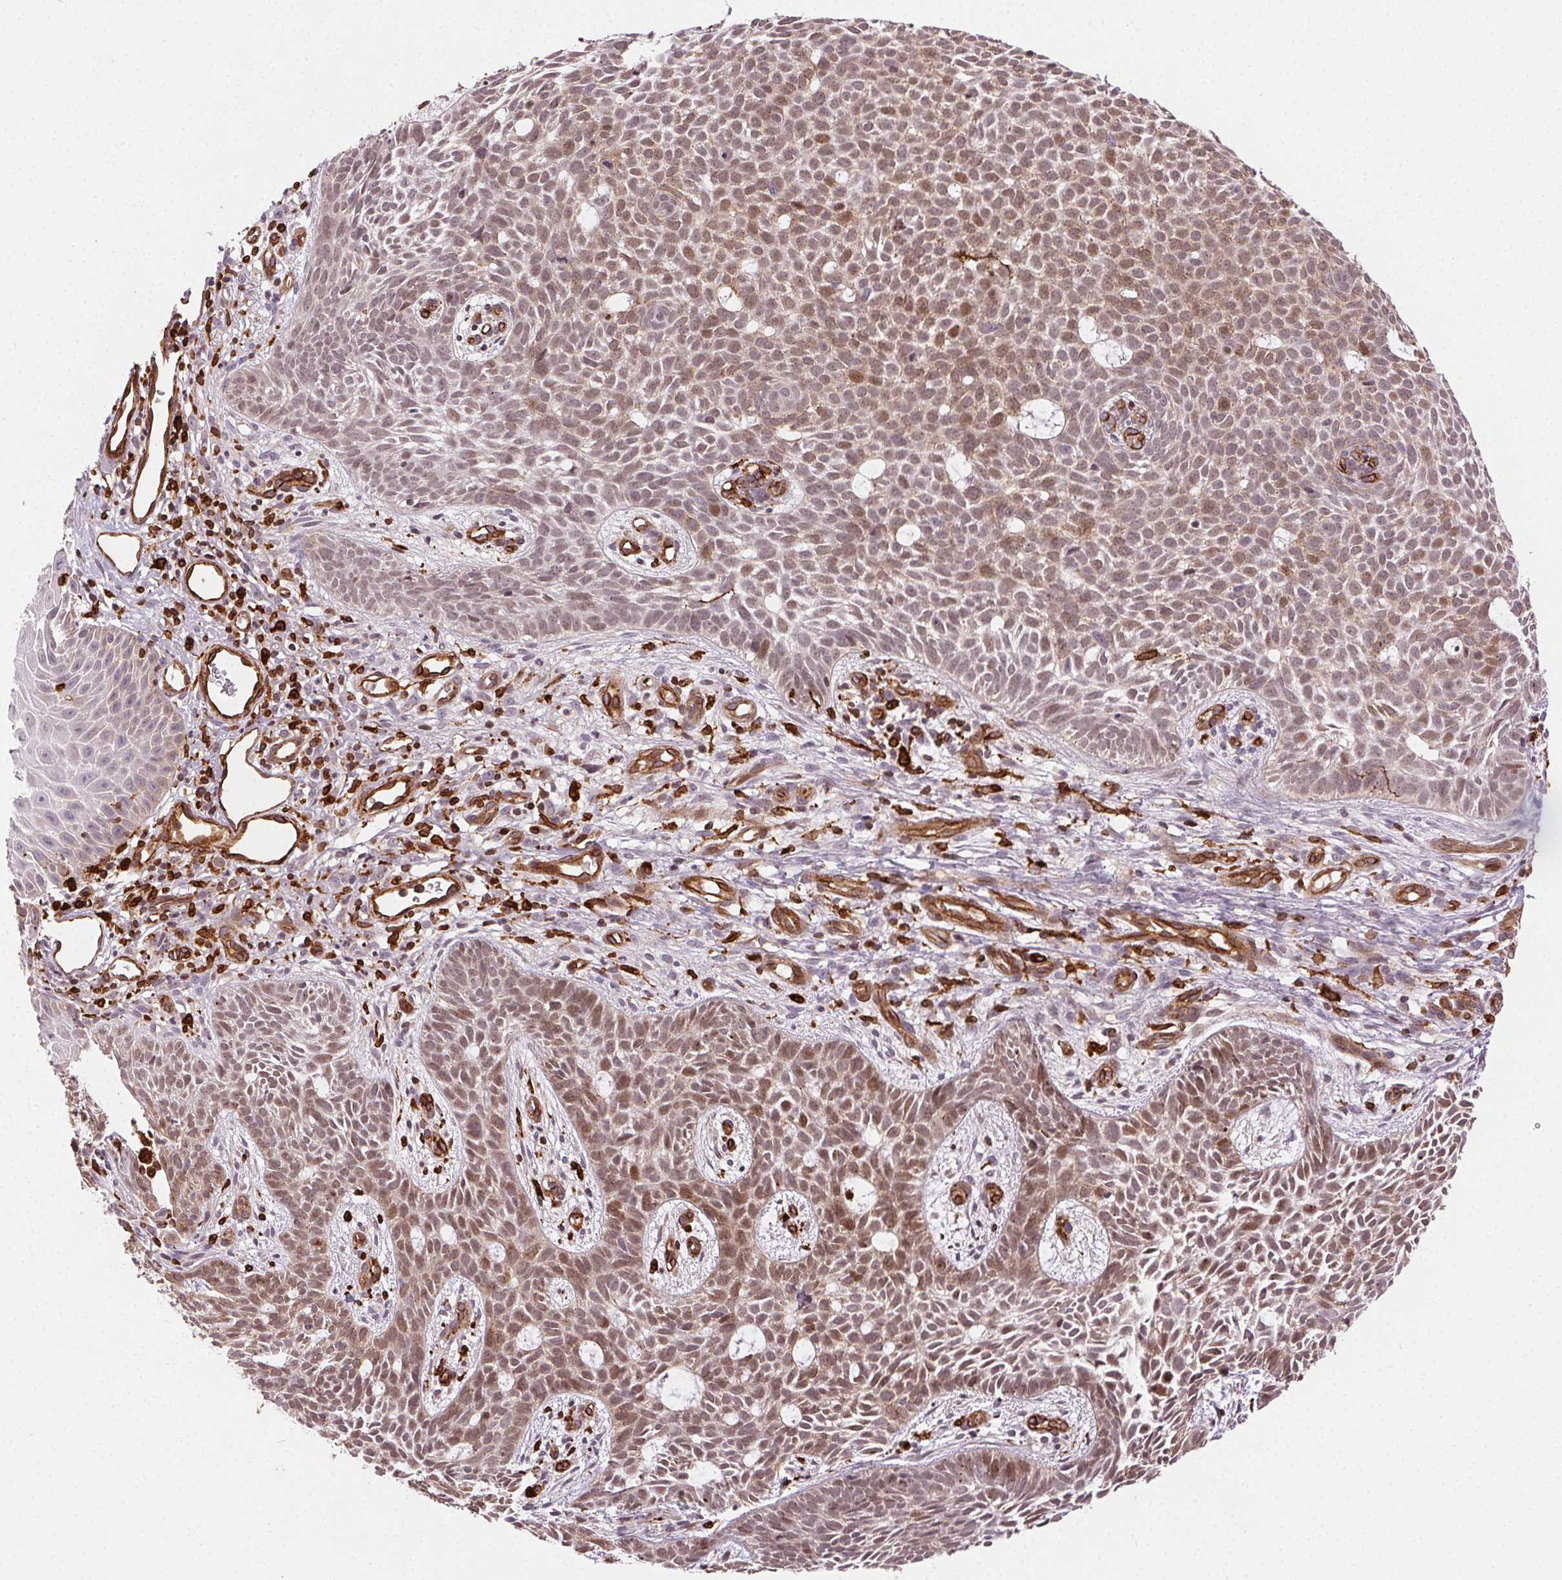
{"staining": {"intensity": "weak", "quantity": ">75%", "location": "cytoplasmic/membranous"}, "tissue": "skin cancer", "cell_type": "Tumor cells", "image_type": "cancer", "snomed": [{"axis": "morphology", "description": "Basal cell carcinoma"}, {"axis": "topography", "description": "Skin"}], "caption": "This micrograph demonstrates IHC staining of skin basal cell carcinoma, with low weak cytoplasmic/membranous positivity in about >75% of tumor cells.", "gene": "RNASET2", "patient": {"sex": "male", "age": 59}}